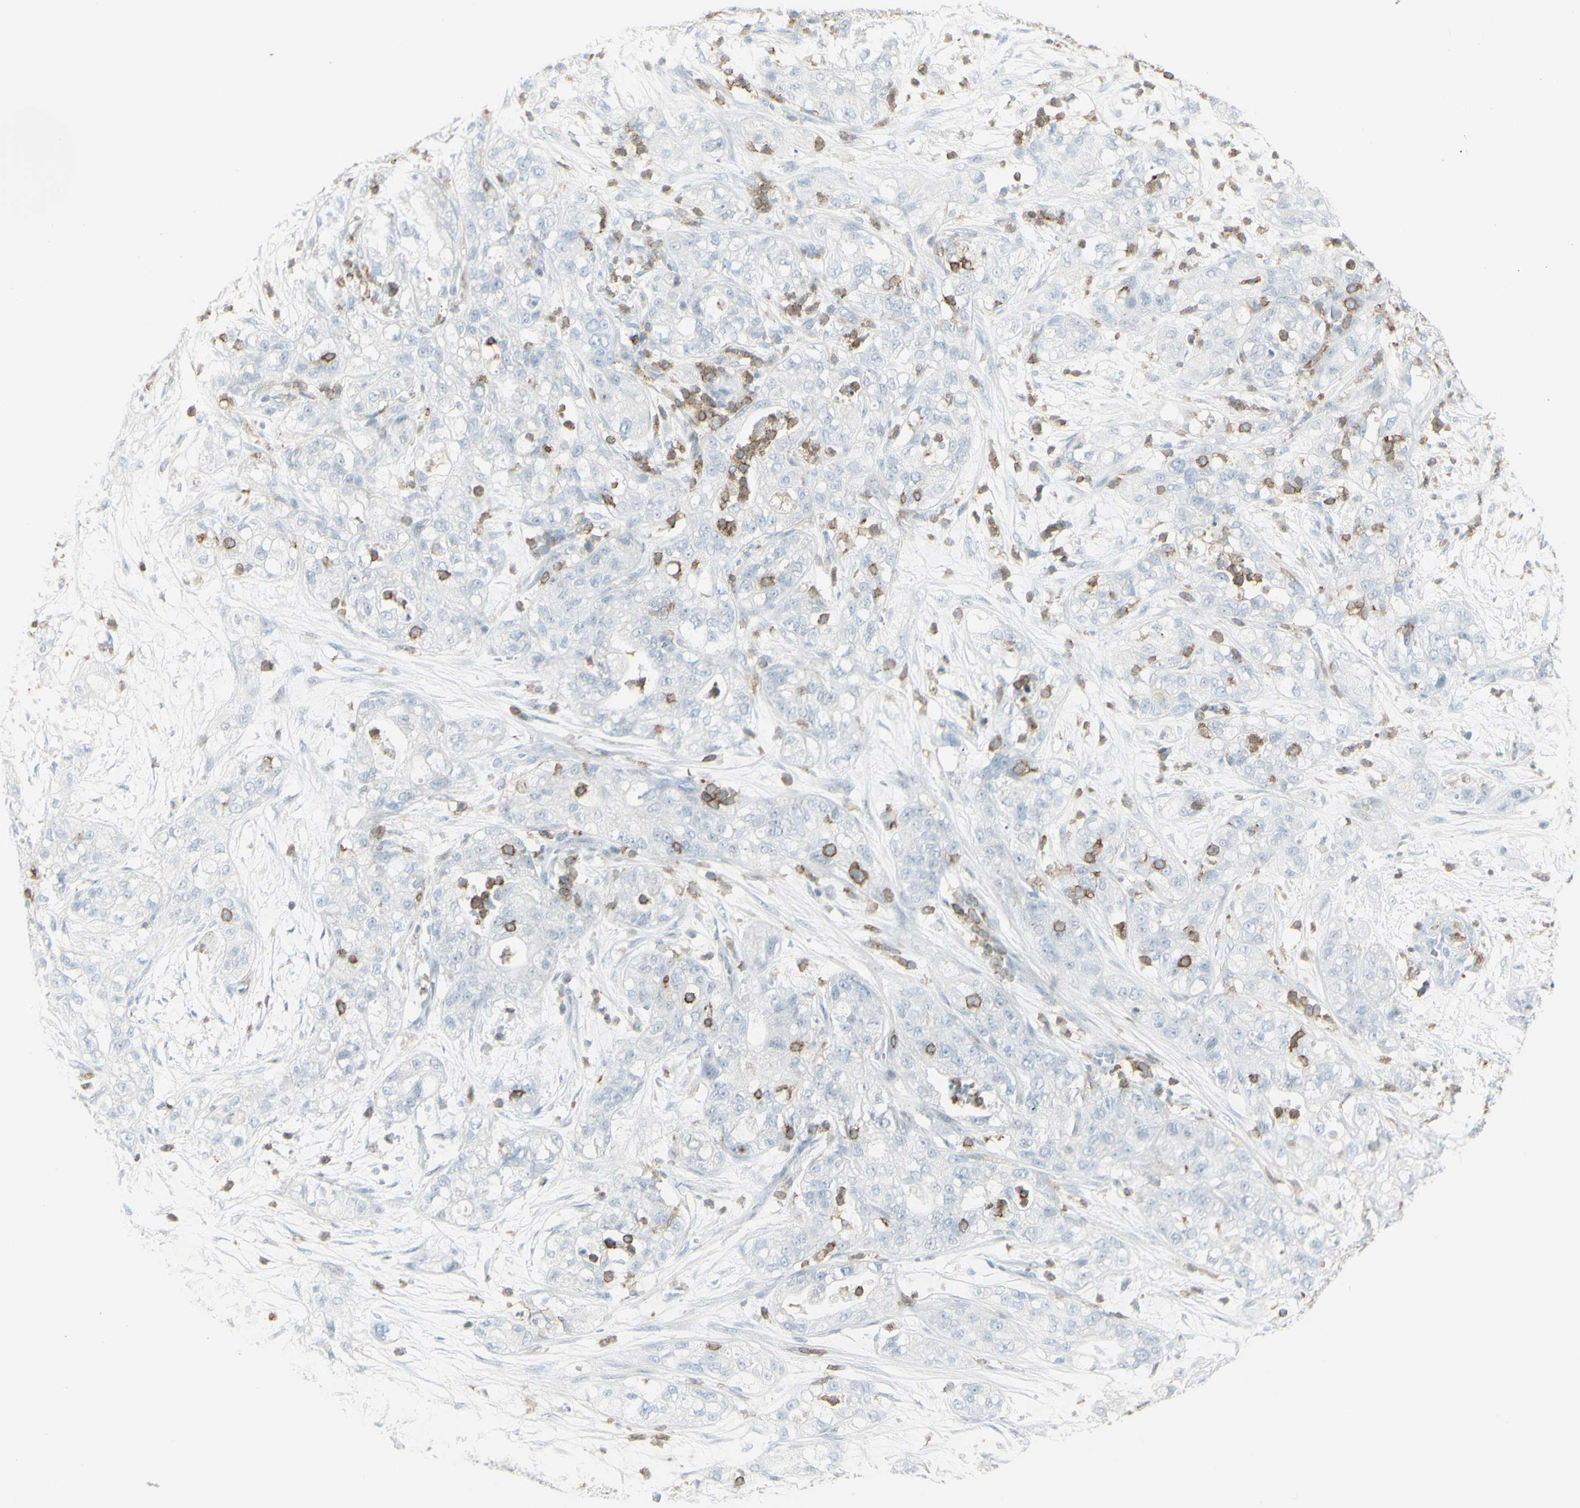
{"staining": {"intensity": "negative", "quantity": "none", "location": "none"}, "tissue": "pancreatic cancer", "cell_type": "Tumor cells", "image_type": "cancer", "snomed": [{"axis": "morphology", "description": "Adenocarcinoma, NOS"}, {"axis": "topography", "description": "Pancreas"}], "caption": "A photomicrograph of pancreatic cancer (adenocarcinoma) stained for a protein exhibits no brown staining in tumor cells.", "gene": "NRG1", "patient": {"sex": "female", "age": 78}}